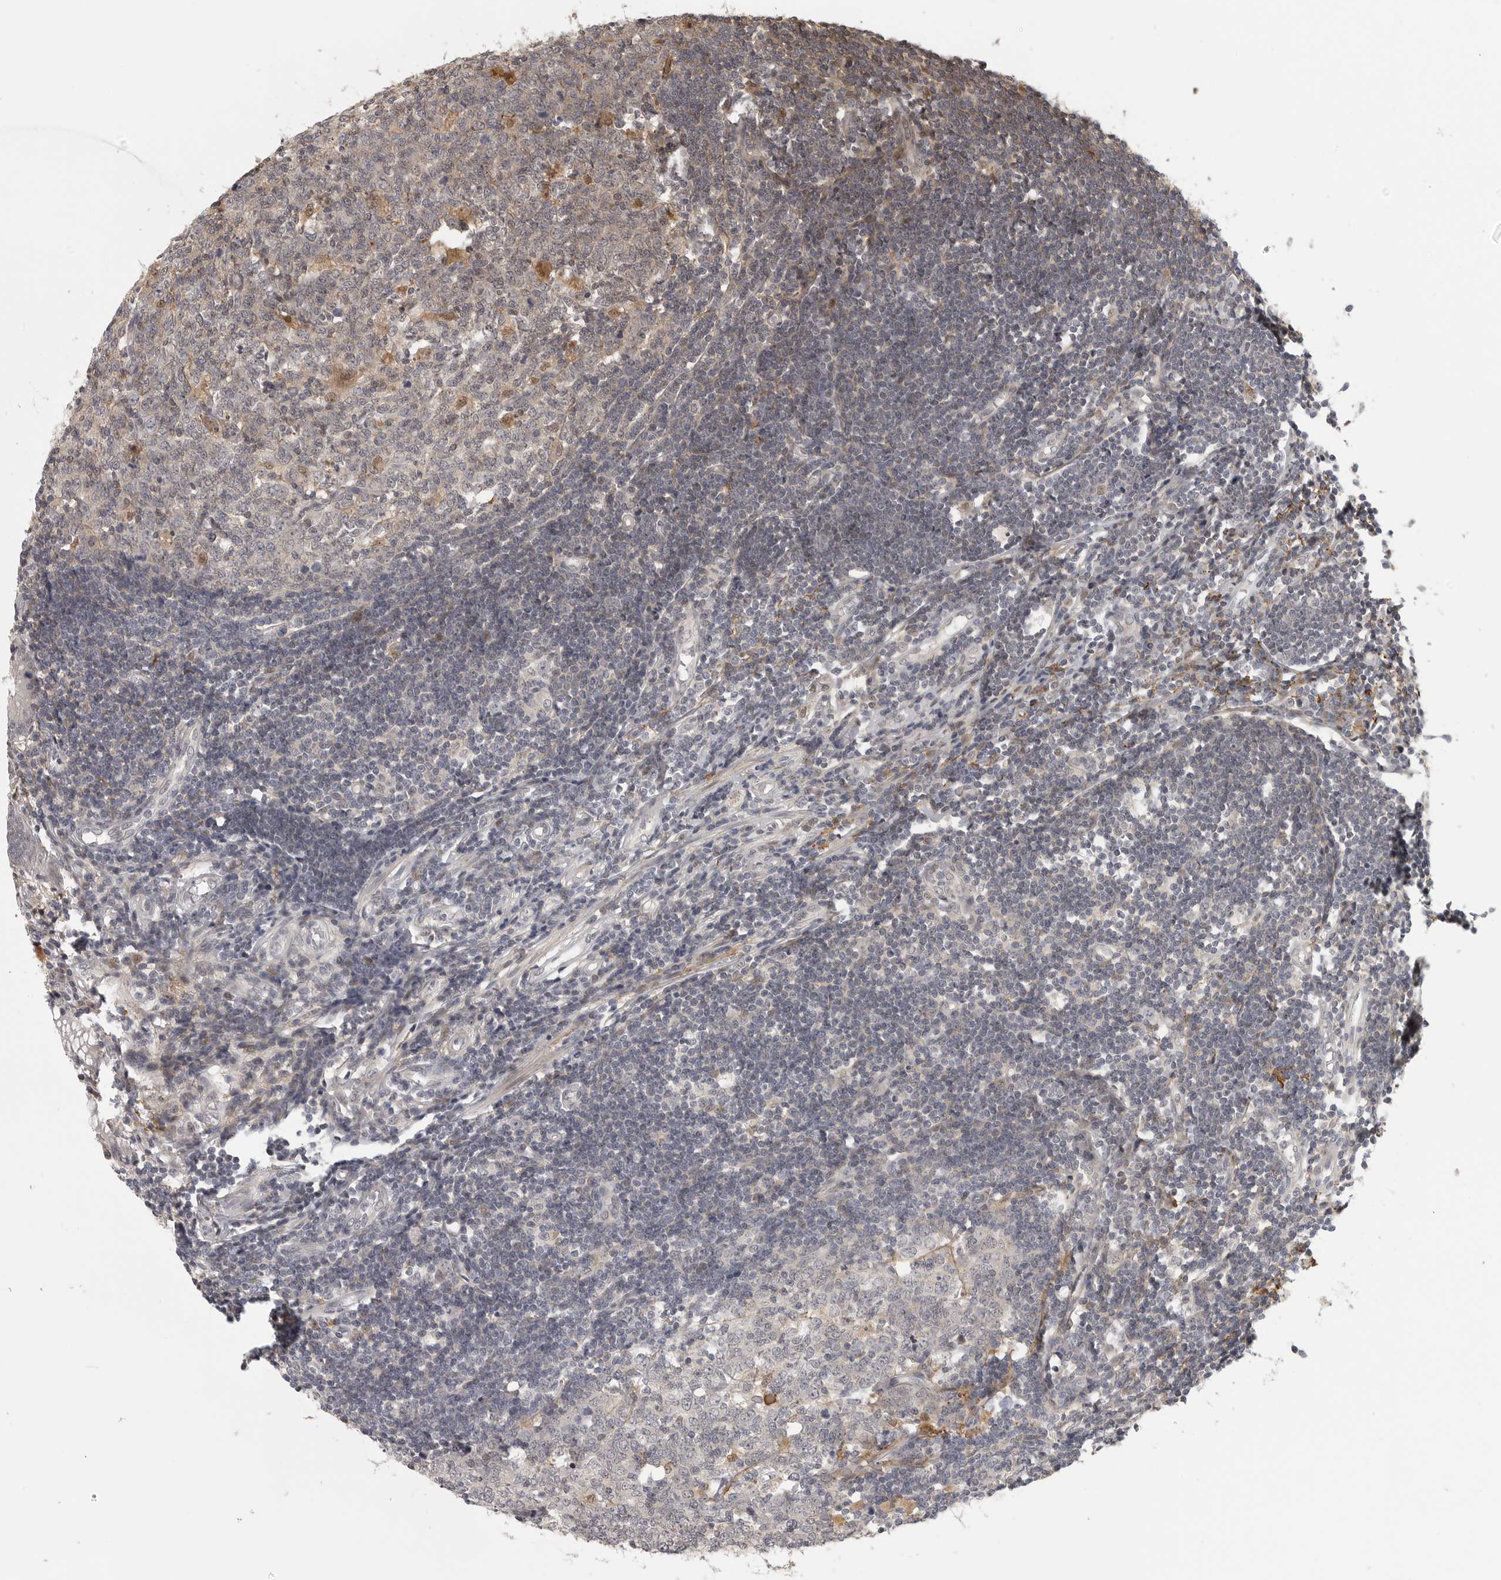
{"staining": {"intensity": "weak", "quantity": "<25%", "location": "cytoplasmic/membranous,nuclear"}, "tissue": "appendix", "cell_type": "Glandular cells", "image_type": "normal", "snomed": [{"axis": "morphology", "description": "Normal tissue, NOS"}, {"axis": "topography", "description": "Appendix"}], "caption": "Immunohistochemistry (IHC) of normal appendix displays no positivity in glandular cells. (IHC, brightfield microscopy, high magnification).", "gene": "UROD", "patient": {"sex": "female", "age": 54}}